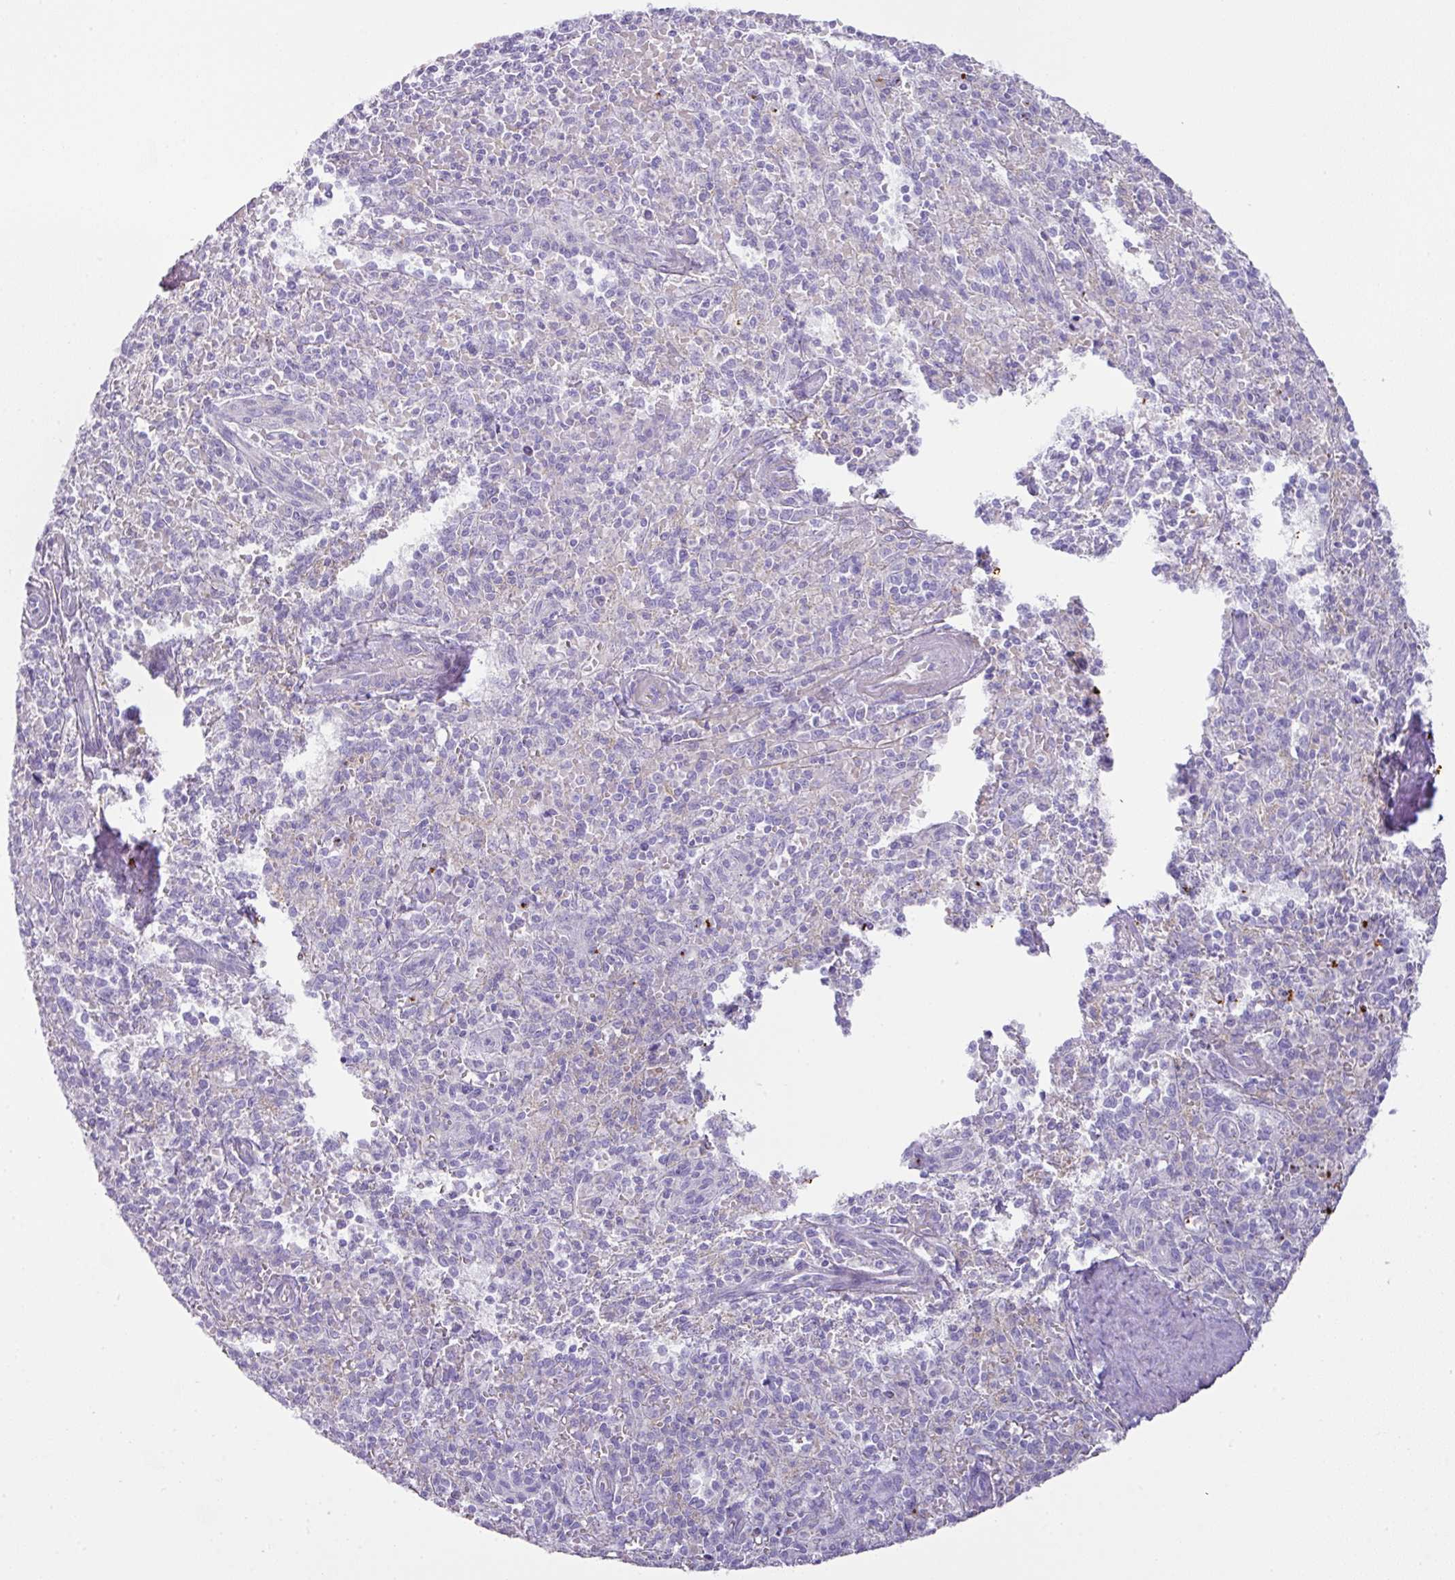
{"staining": {"intensity": "negative", "quantity": "none", "location": "none"}, "tissue": "spleen", "cell_type": "Cells in red pulp", "image_type": "normal", "snomed": [{"axis": "morphology", "description": "Normal tissue, NOS"}, {"axis": "topography", "description": "Spleen"}], "caption": "DAB (3,3'-diaminobenzidine) immunohistochemical staining of unremarkable human spleen displays no significant staining in cells in red pulp. (DAB (3,3'-diaminobenzidine) immunohistochemistry (IHC) visualized using brightfield microscopy, high magnification).", "gene": "TARM1", "patient": {"sex": "female", "age": 70}}